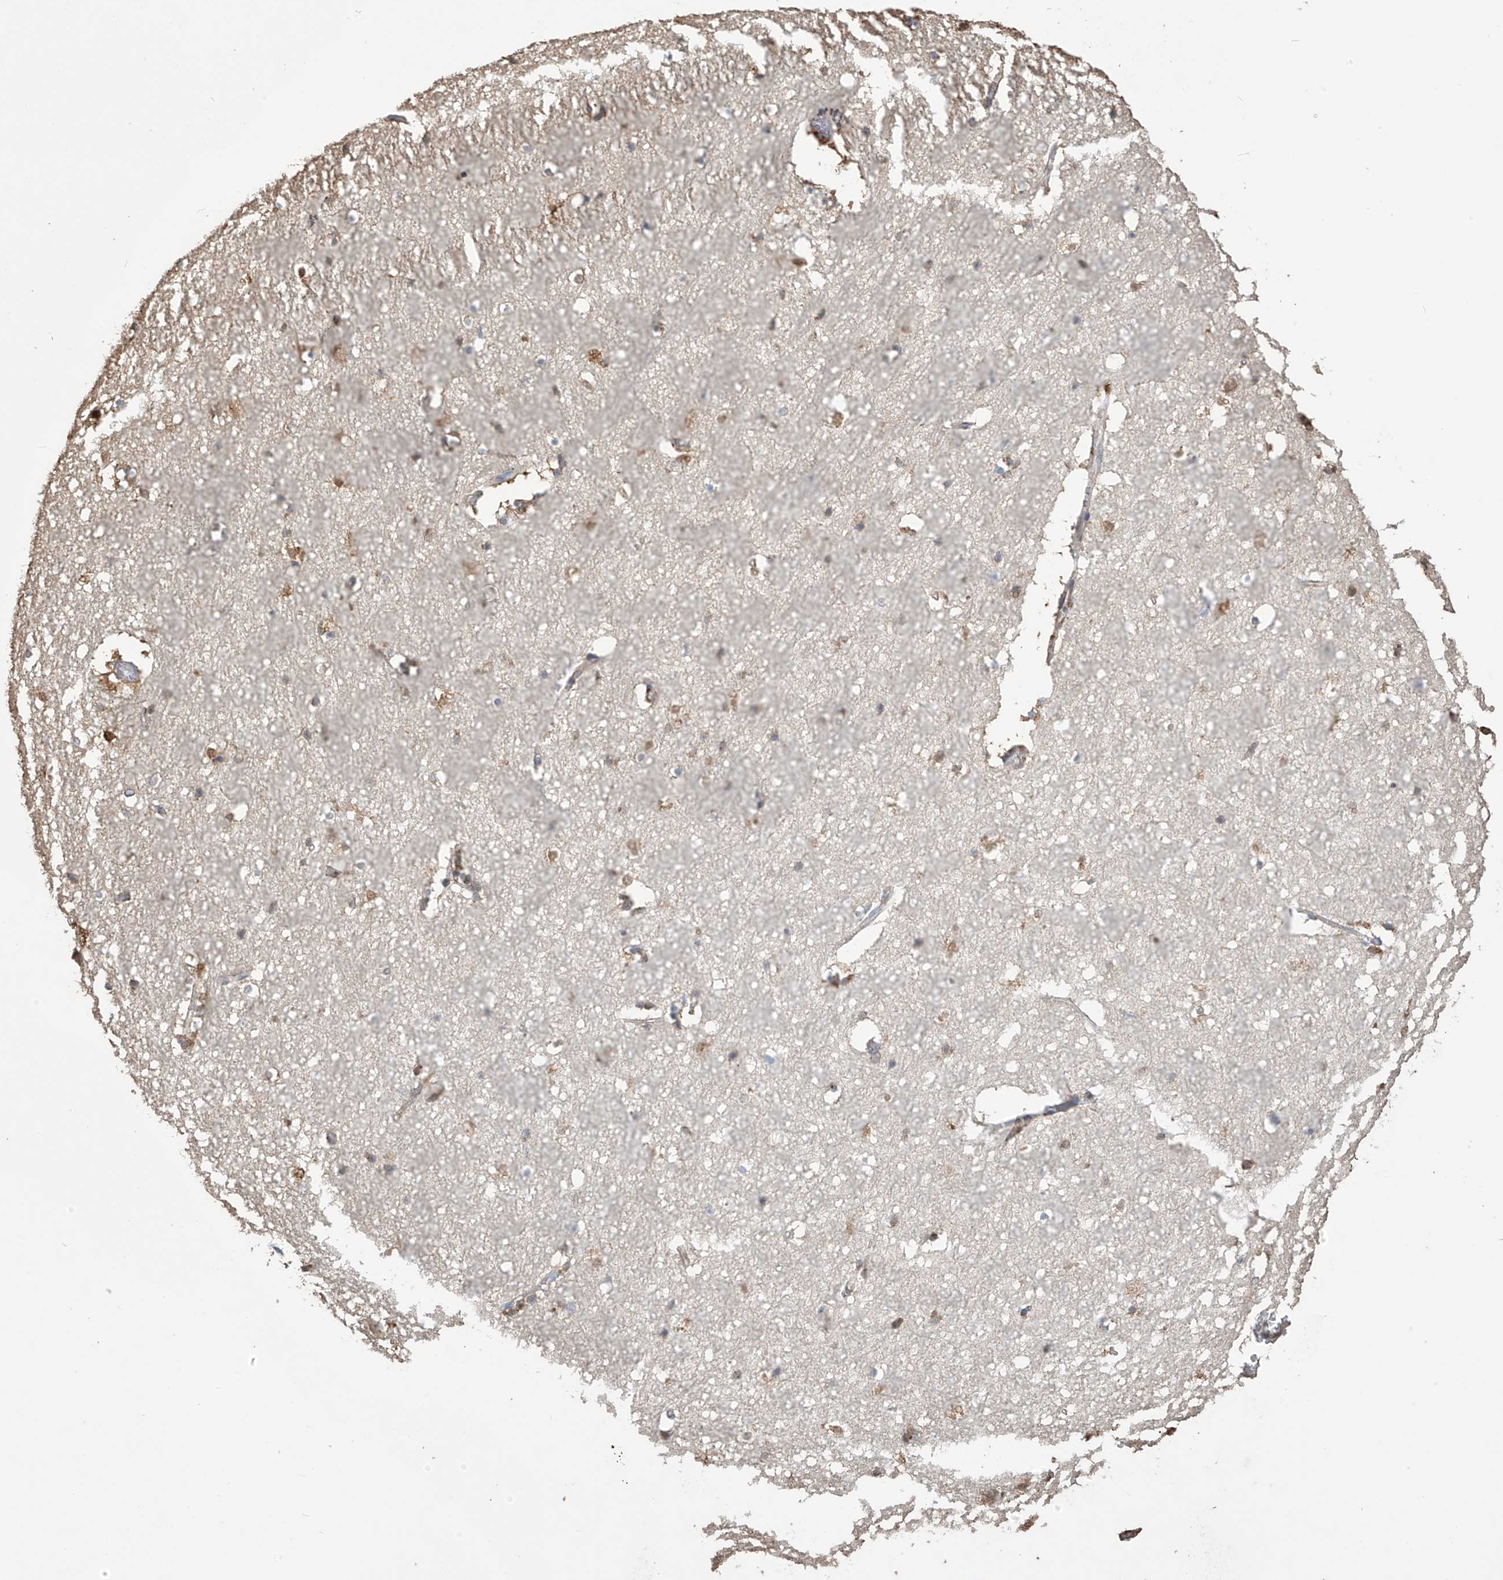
{"staining": {"intensity": "strong", "quantity": "25%-75%", "location": "cytoplasmic/membranous,nuclear"}, "tissue": "hippocampus", "cell_type": "Glial cells", "image_type": "normal", "snomed": [{"axis": "morphology", "description": "Normal tissue, NOS"}, {"axis": "topography", "description": "Hippocampus"}], "caption": "About 25%-75% of glial cells in normal human hippocampus demonstrate strong cytoplasmic/membranous,nuclear protein staining as visualized by brown immunohistochemical staining.", "gene": "SLFN14", "patient": {"sex": "female", "age": 52}}